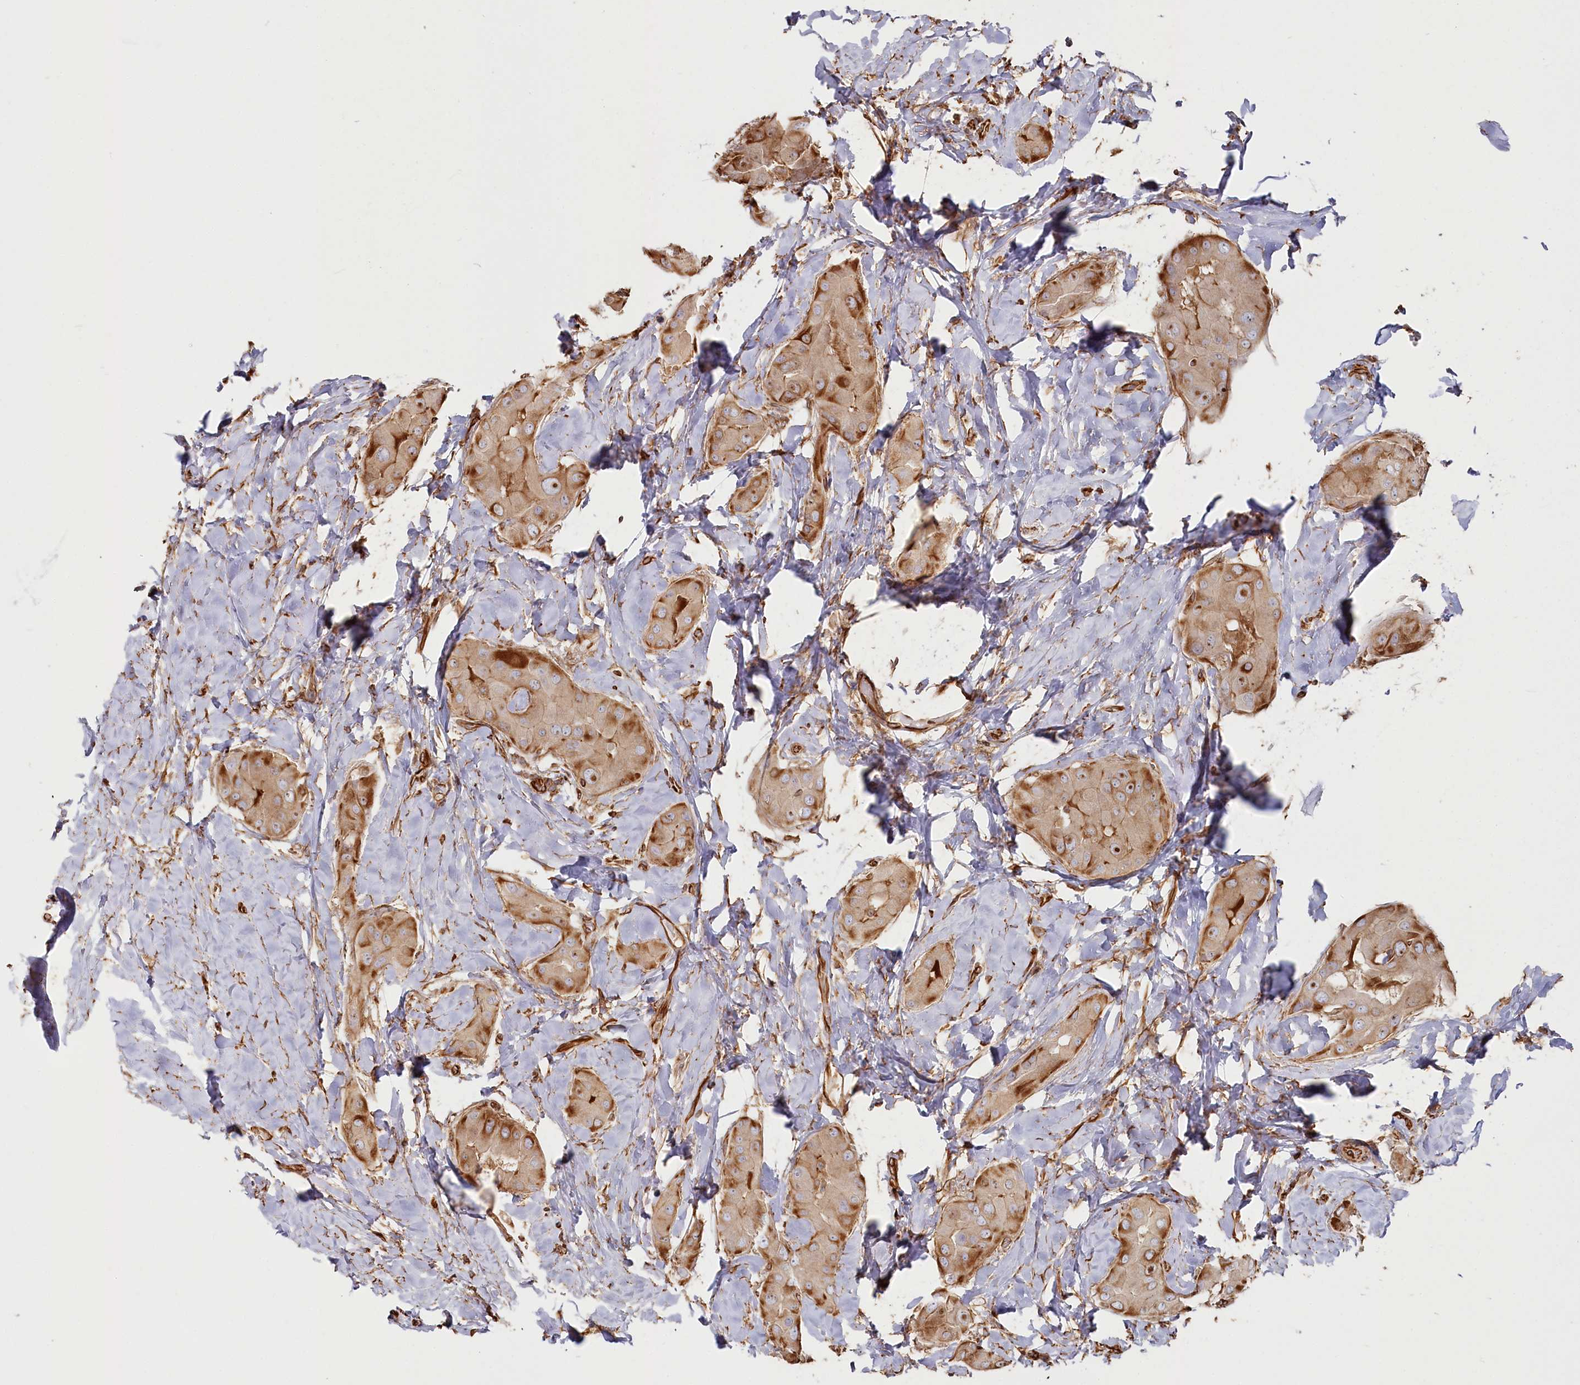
{"staining": {"intensity": "moderate", "quantity": ">75%", "location": "cytoplasmic/membranous"}, "tissue": "thyroid cancer", "cell_type": "Tumor cells", "image_type": "cancer", "snomed": [{"axis": "morphology", "description": "Papillary adenocarcinoma, NOS"}, {"axis": "topography", "description": "Thyroid gland"}], "caption": "Thyroid papillary adenocarcinoma was stained to show a protein in brown. There is medium levels of moderate cytoplasmic/membranous staining in about >75% of tumor cells.", "gene": "TTC1", "patient": {"sex": "male", "age": 33}}